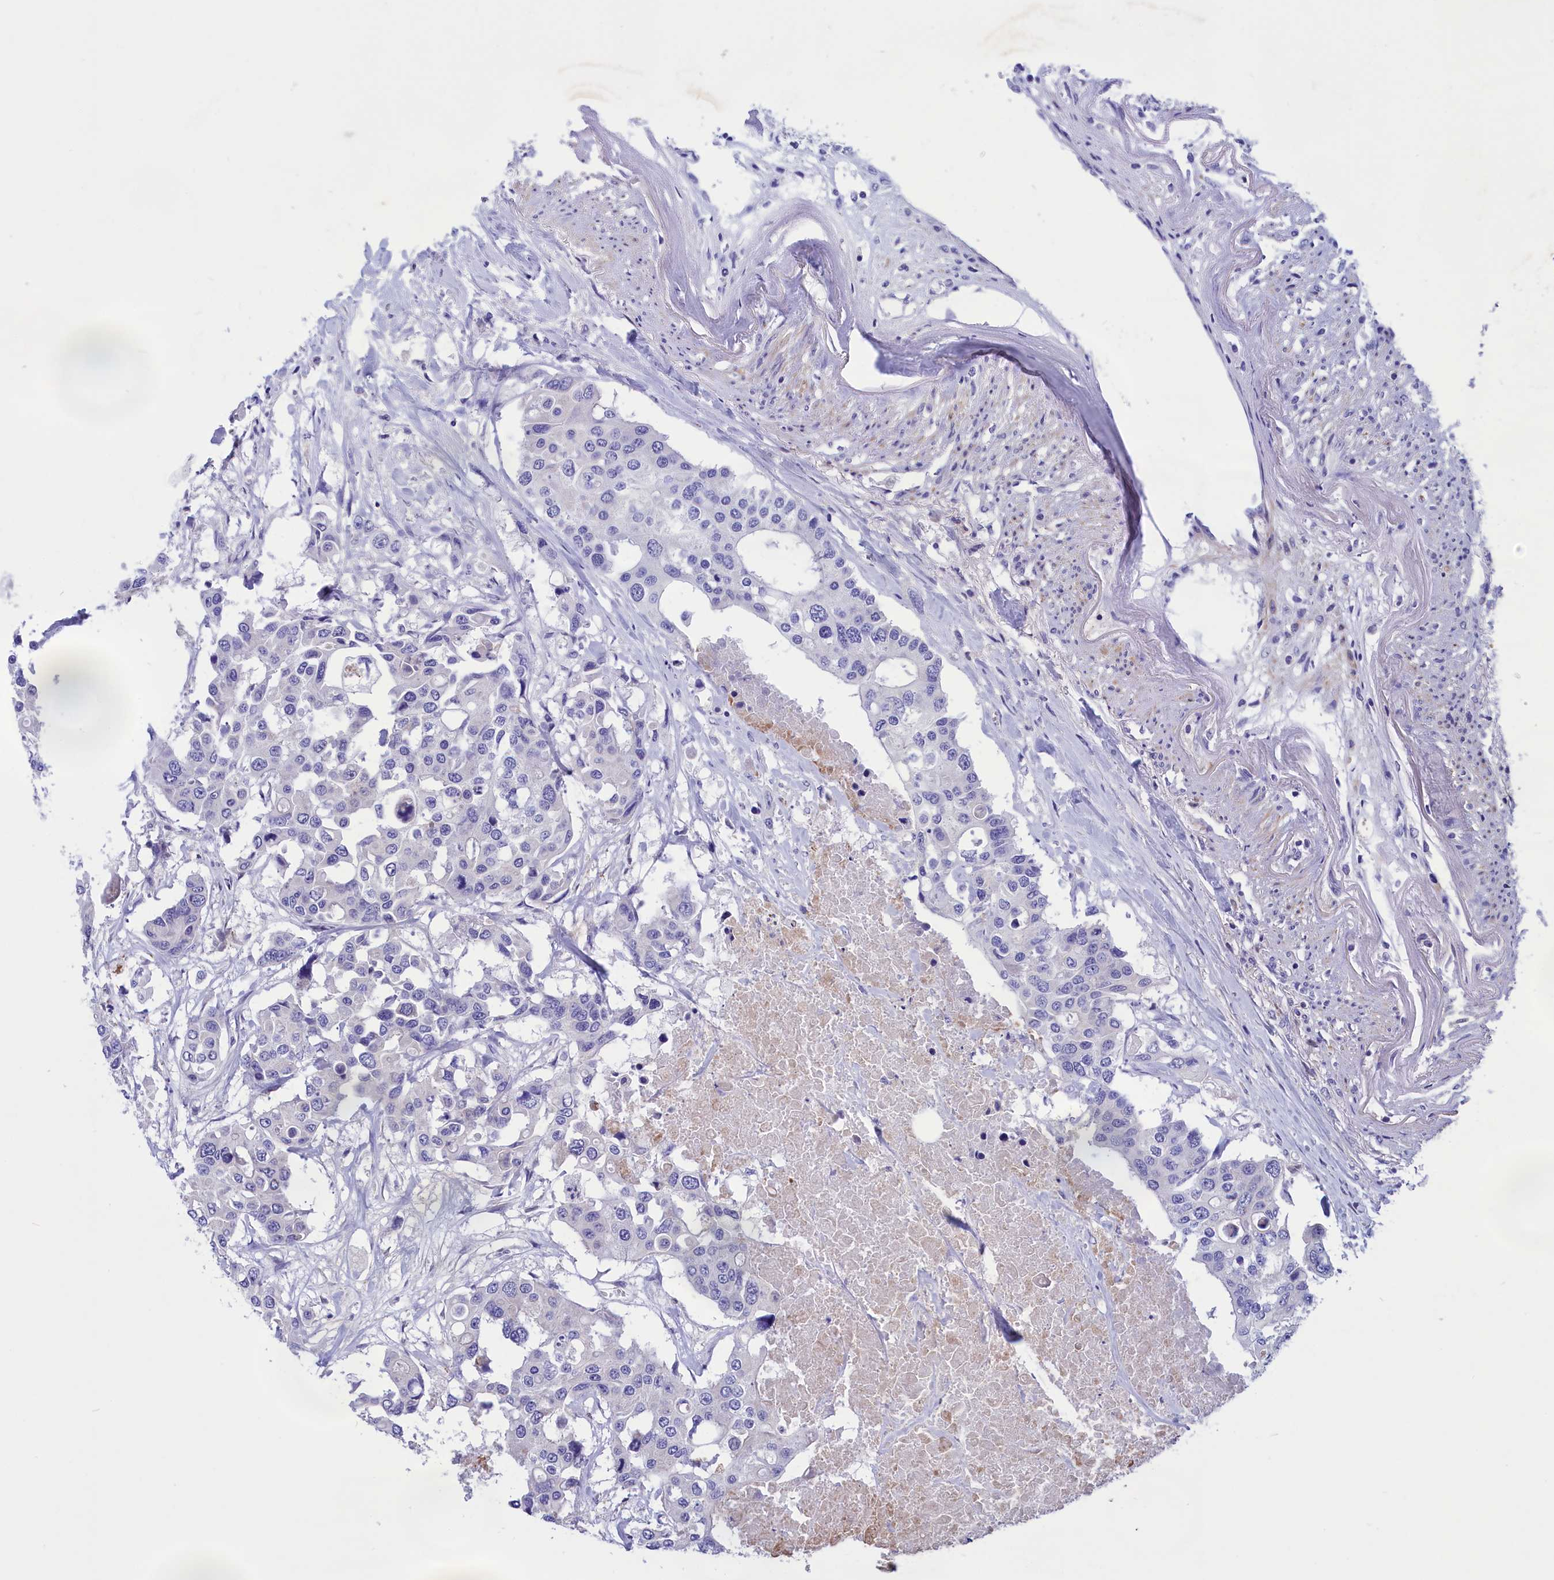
{"staining": {"intensity": "negative", "quantity": "none", "location": "none"}, "tissue": "colorectal cancer", "cell_type": "Tumor cells", "image_type": "cancer", "snomed": [{"axis": "morphology", "description": "Adenocarcinoma, NOS"}, {"axis": "topography", "description": "Colon"}], "caption": "Human colorectal cancer stained for a protein using immunohistochemistry shows no expression in tumor cells.", "gene": "AMDHD2", "patient": {"sex": "male", "age": 77}}